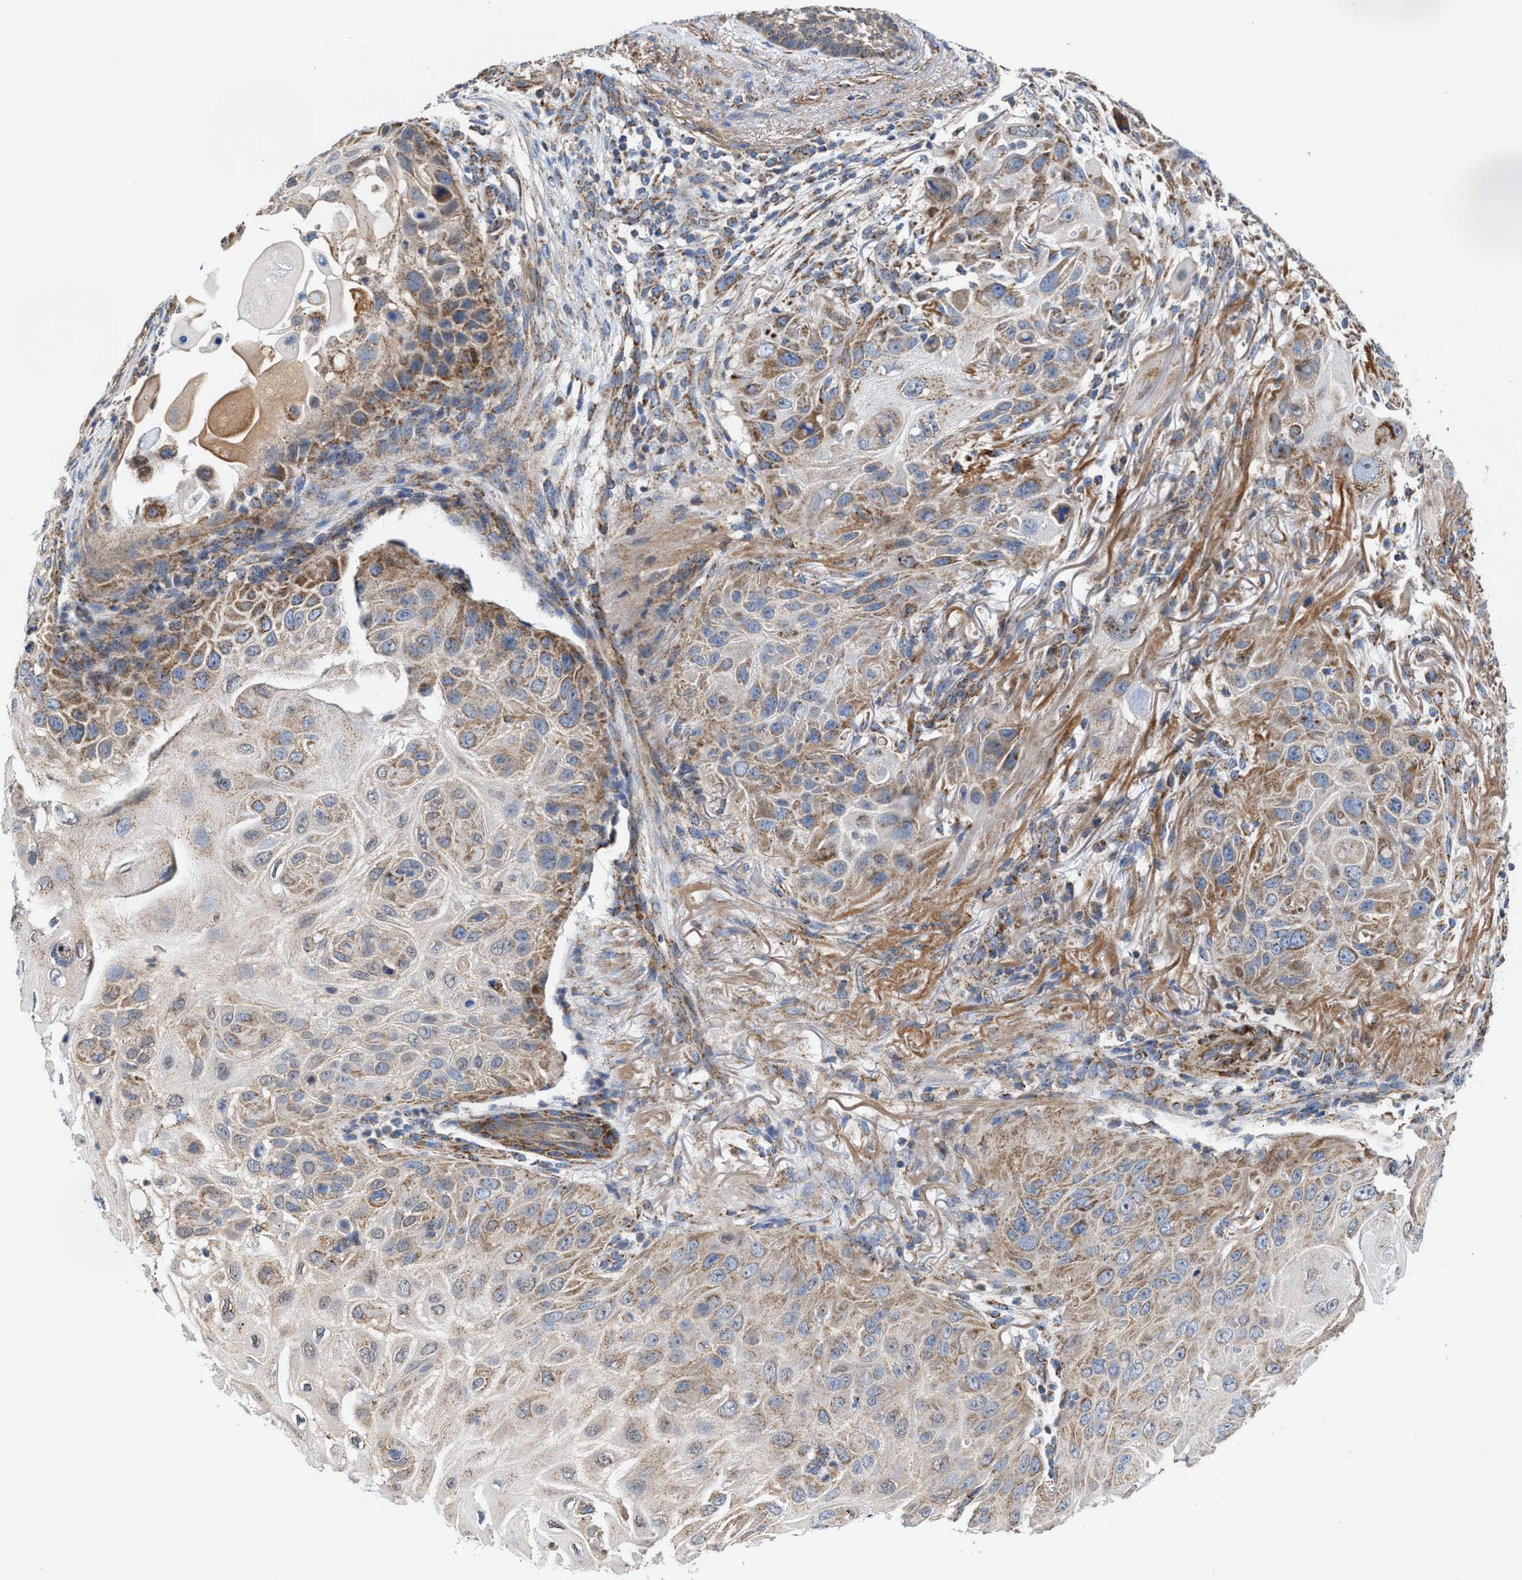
{"staining": {"intensity": "moderate", "quantity": ">75%", "location": "cytoplasmic/membranous"}, "tissue": "skin cancer", "cell_type": "Tumor cells", "image_type": "cancer", "snomed": [{"axis": "morphology", "description": "Squamous cell carcinoma, NOS"}, {"axis": "topography", "description": "Skin"}], "caption": "Immunohistochemistry image of neoplastic tissue: human skin cancer (squamous cell carcinoma) stained using immunohistochemistry (IHC) exhibits medium levels of moderate protein expression localized specifically in the cytoplasmic/membranous of tumor cells, appearing as a cytoplasmic/membranous brown color.", "gene": "MECR", "patient": {"sex": "female", "age": 77}}